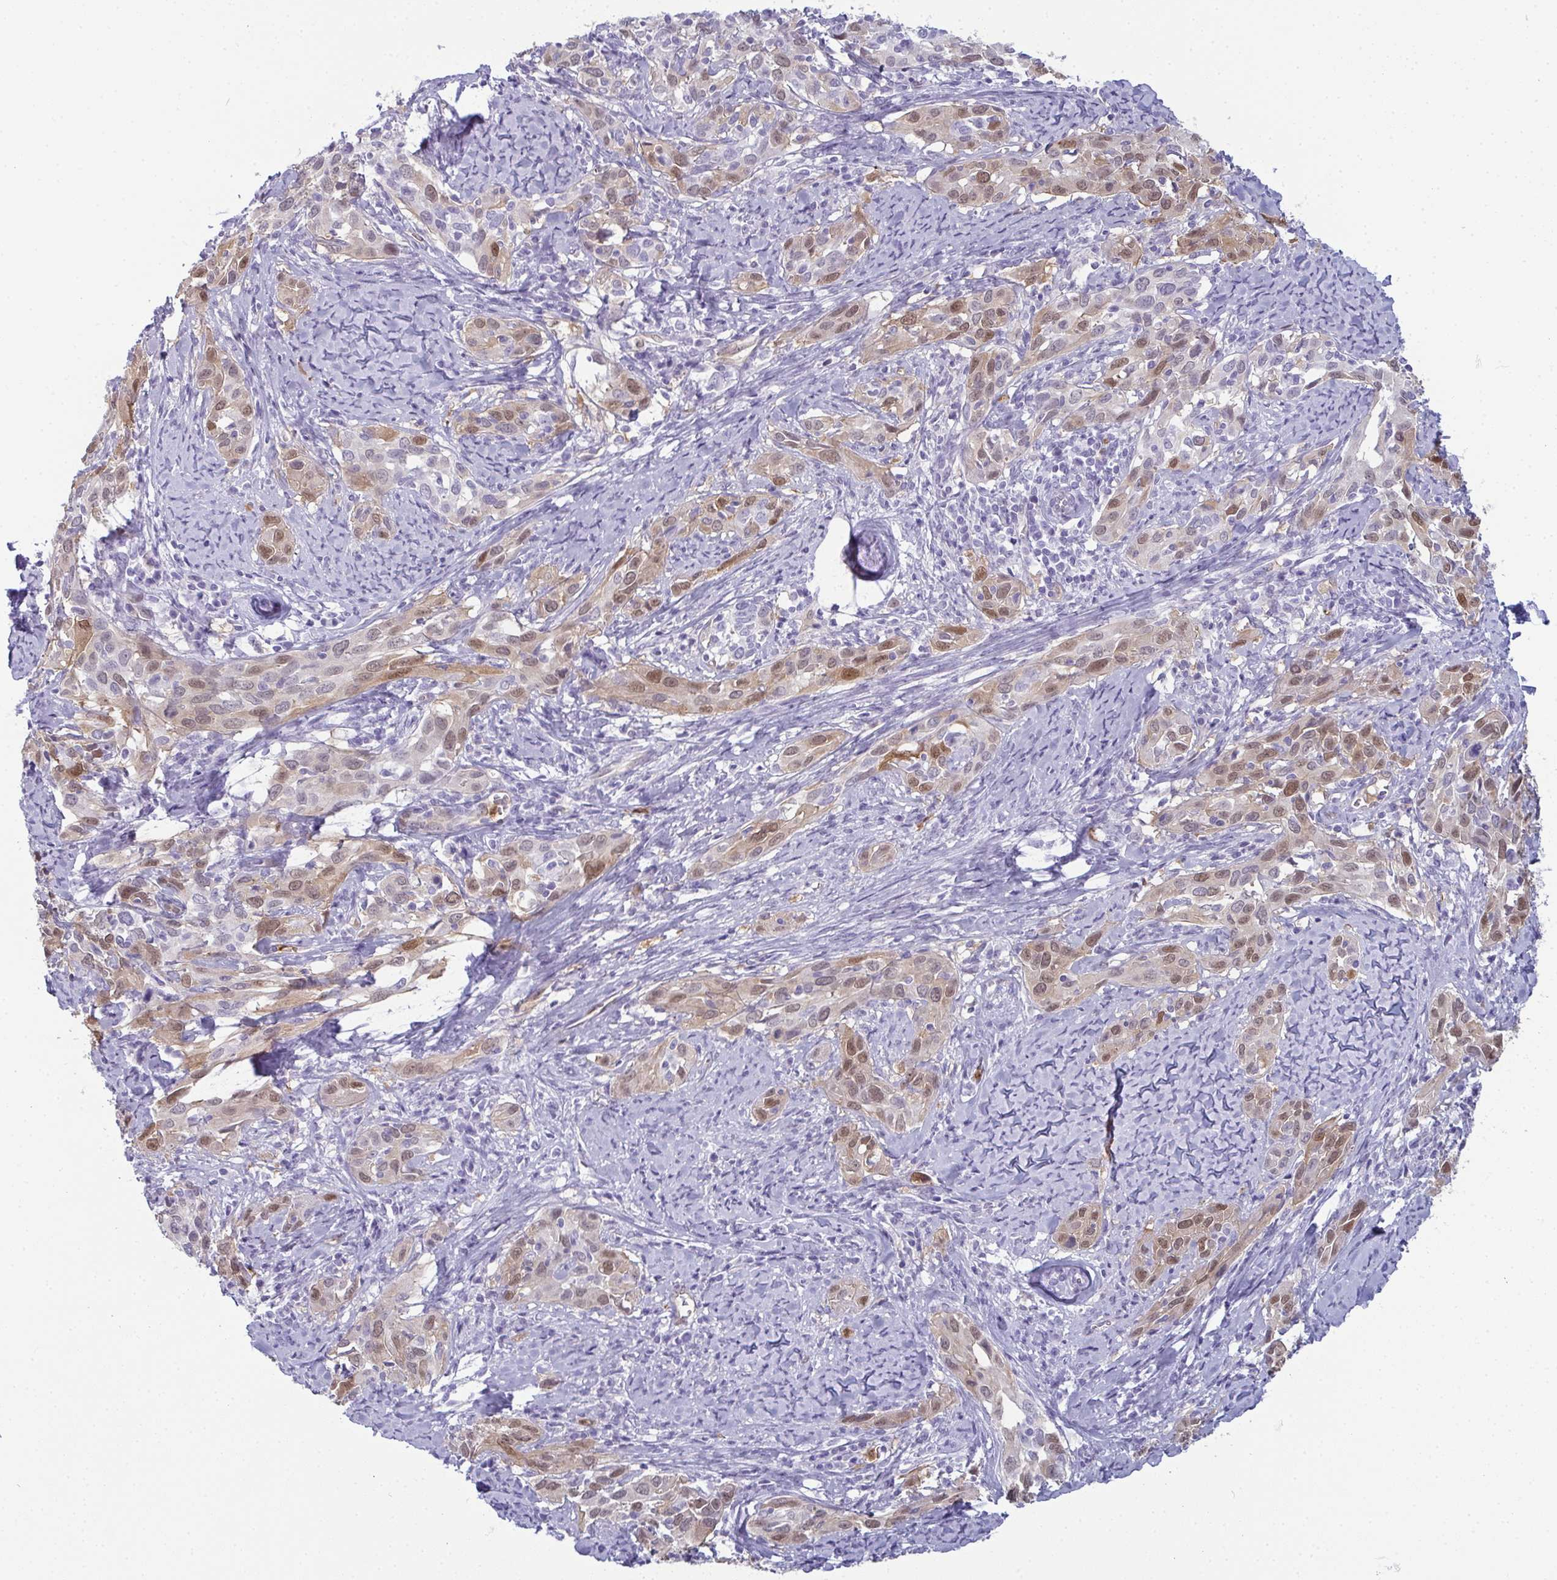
{"staining": {"intensity": "weak", "quantity": "25%-75%", "location": "nuclear"}, "tissue": "cervical cancer", "cell_type": "Tumor cells", "image_type": "cancer", "snomed": [{"axis": "morphology", "description": "Squamous cell carcinoma, NOS"}, {"axis": "topography", "description": "Cervix"}], "caption": "A brown stain labels weak nuclear positivity of a protein in human cervical cancer (squamous cell carcinoma) tumor cells.", "gene": "CDA", "patient": {"sex": "female", "age": 51}}